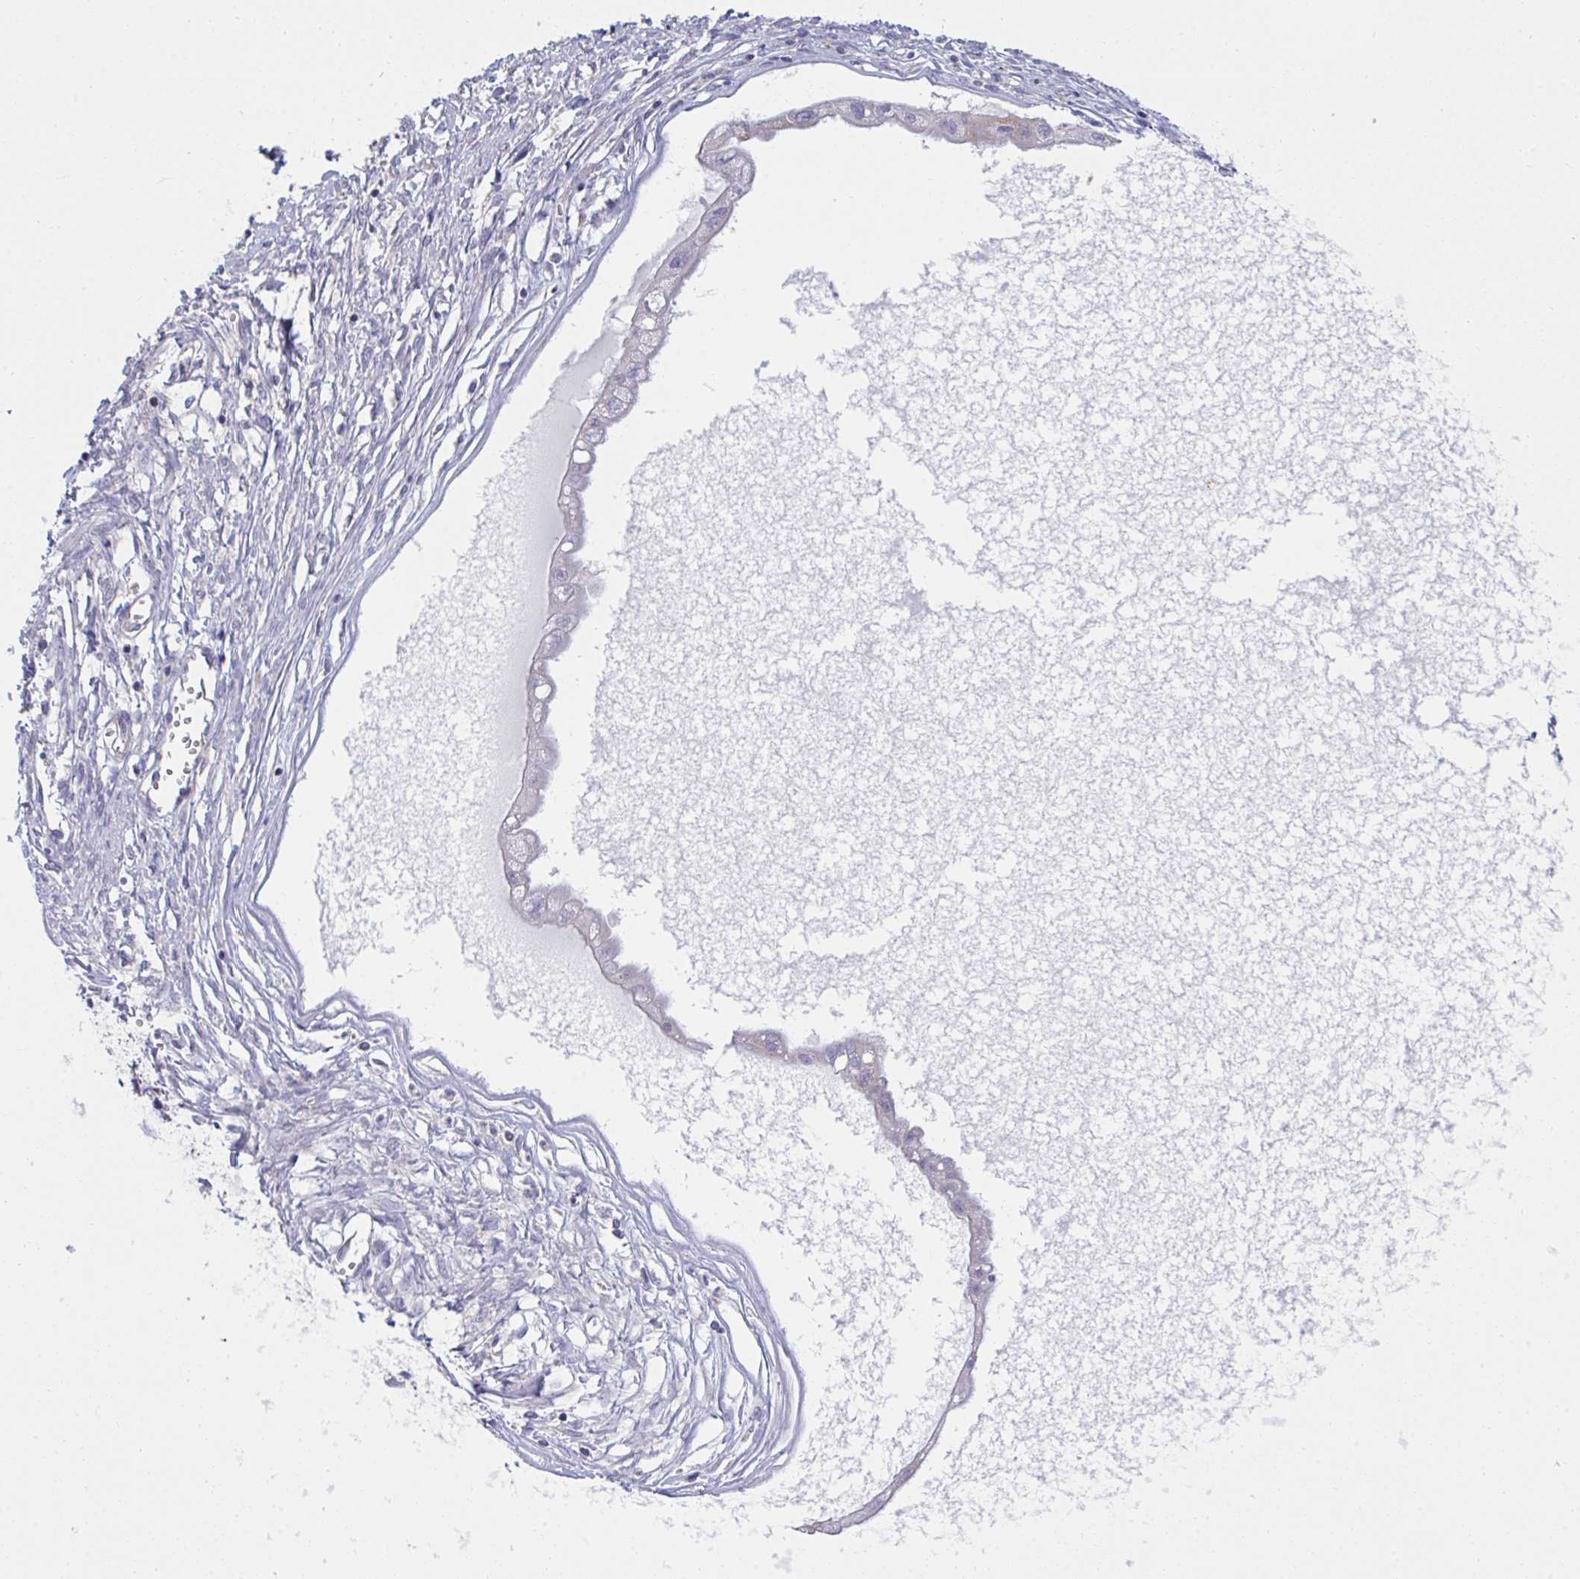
{"staining": {"intensity": "negative", "quantity": "none", "location": "none"}, "tissue": "ovarian cancer", "cell_type": "Tumor cells", "image_type": "cancer", "snomed": [{"axis": "morphology", "description": "Cystadenocarcinoma, mucinous, NOS"}, {"axis": "topography", "description": "Ovary"}], "caption": "Immunohistochemical staining of human ovarian cancer demonstrates no significant positivity in tumor cells. (DAB IHC visualized using brightfield microscopy, high magnification).", "gene": "NDUFA7", "patient": {"sex": "female", "age": 34}}